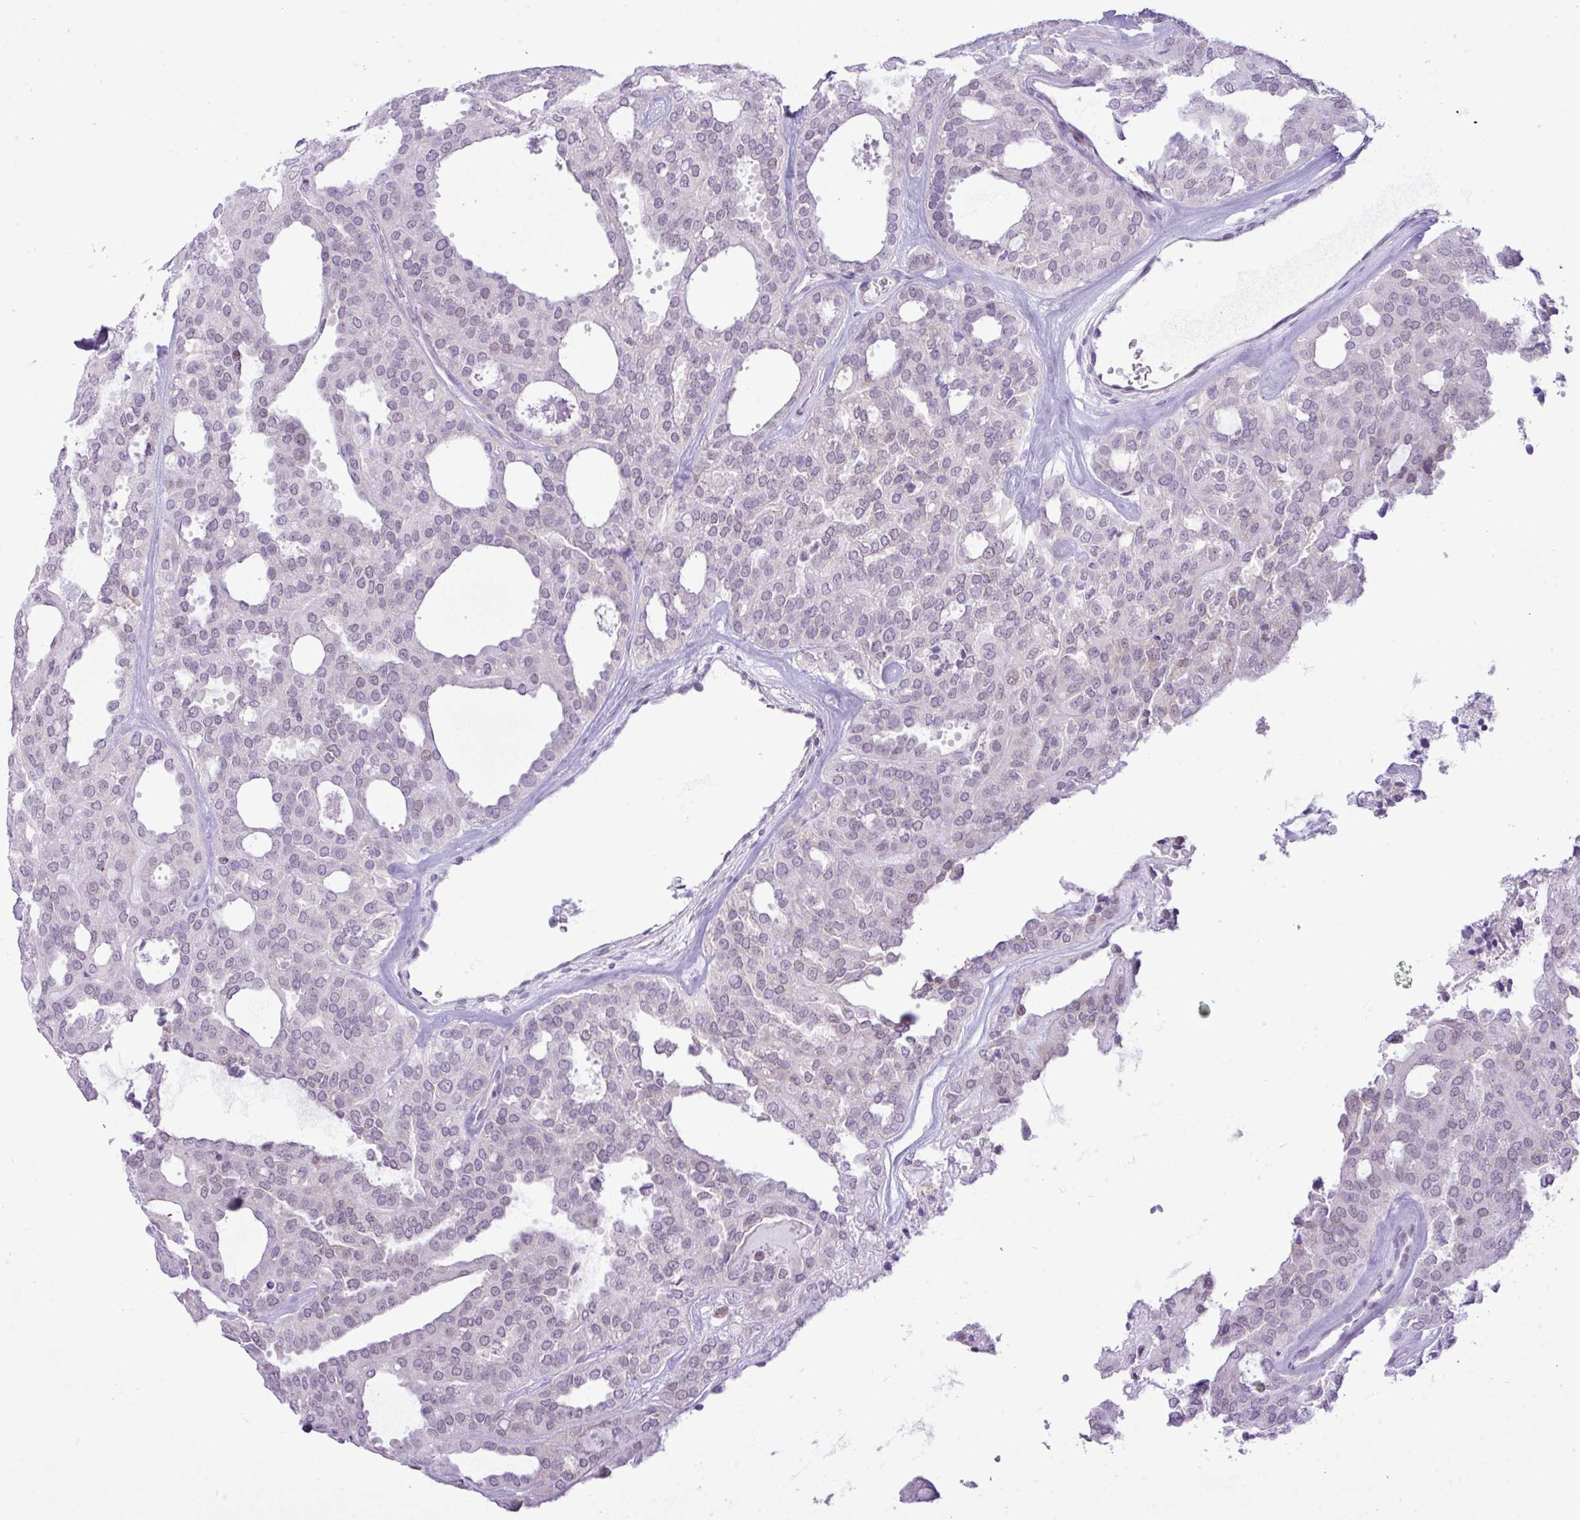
{"staining": {"intensity": "negative", "quantity": "none", "location": "none"}, "tissue": "thyroid cancer", "cell_type": "Tumor cells", "image_type": "cancer", "snomed": [{"axis": "morphology", "description": "Follicular adenoma carcinoma, NOS"}, {"axis": "topography", "description": "Thyroid gland"}], "caption": "DAB immunohistochemical staining of human thyroid cancer (follicular adenoma carcinoma) exhibits no significant expression in tumor cells. (DAB (3,3'-diaminobenzidine) IHC, high magnification).", "gene": "ELOA2", "patient": {"sex": "male", "age": 75}}